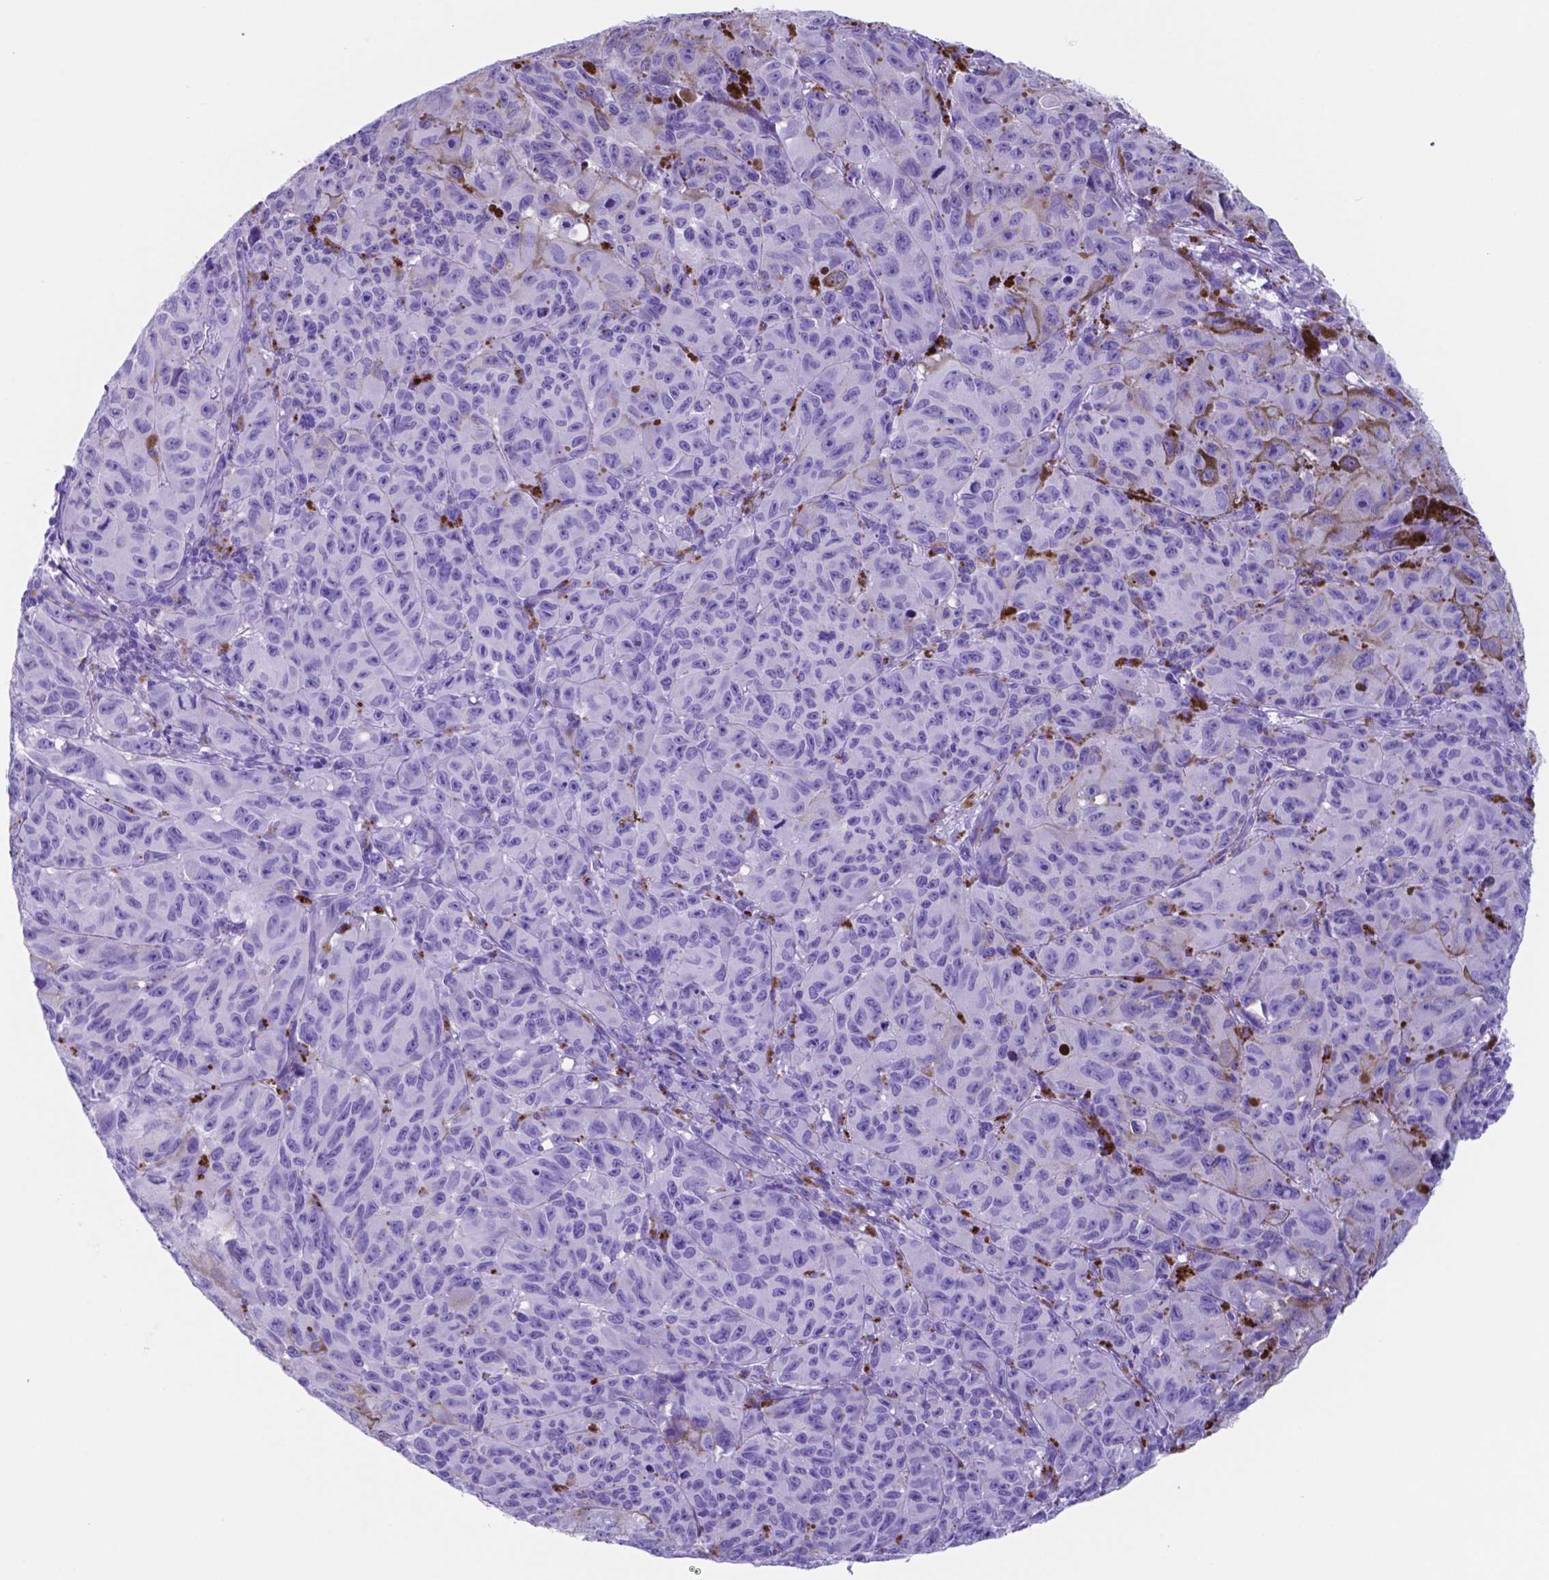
{"staining": {"intensity": "negative", "quantity": "none", "location": "none"}, "tissue": "melanoma", "cell_type": "Tumor cells", "image_type": "cancer", "snomed": [{"axis": "morphology", "description": "Malignant melanoma, NOS"}, {"axis": "topography", "description": "Vulva, labia, clitoris and Bartholin´s gland, NO"}], "caption": "Human melanoma stained for a protein using immunohistochemistry (IHC) displays no expression in tumor cells.", "gene": "DNAAF8", "patient": {"sex": "female", "age": 75}}